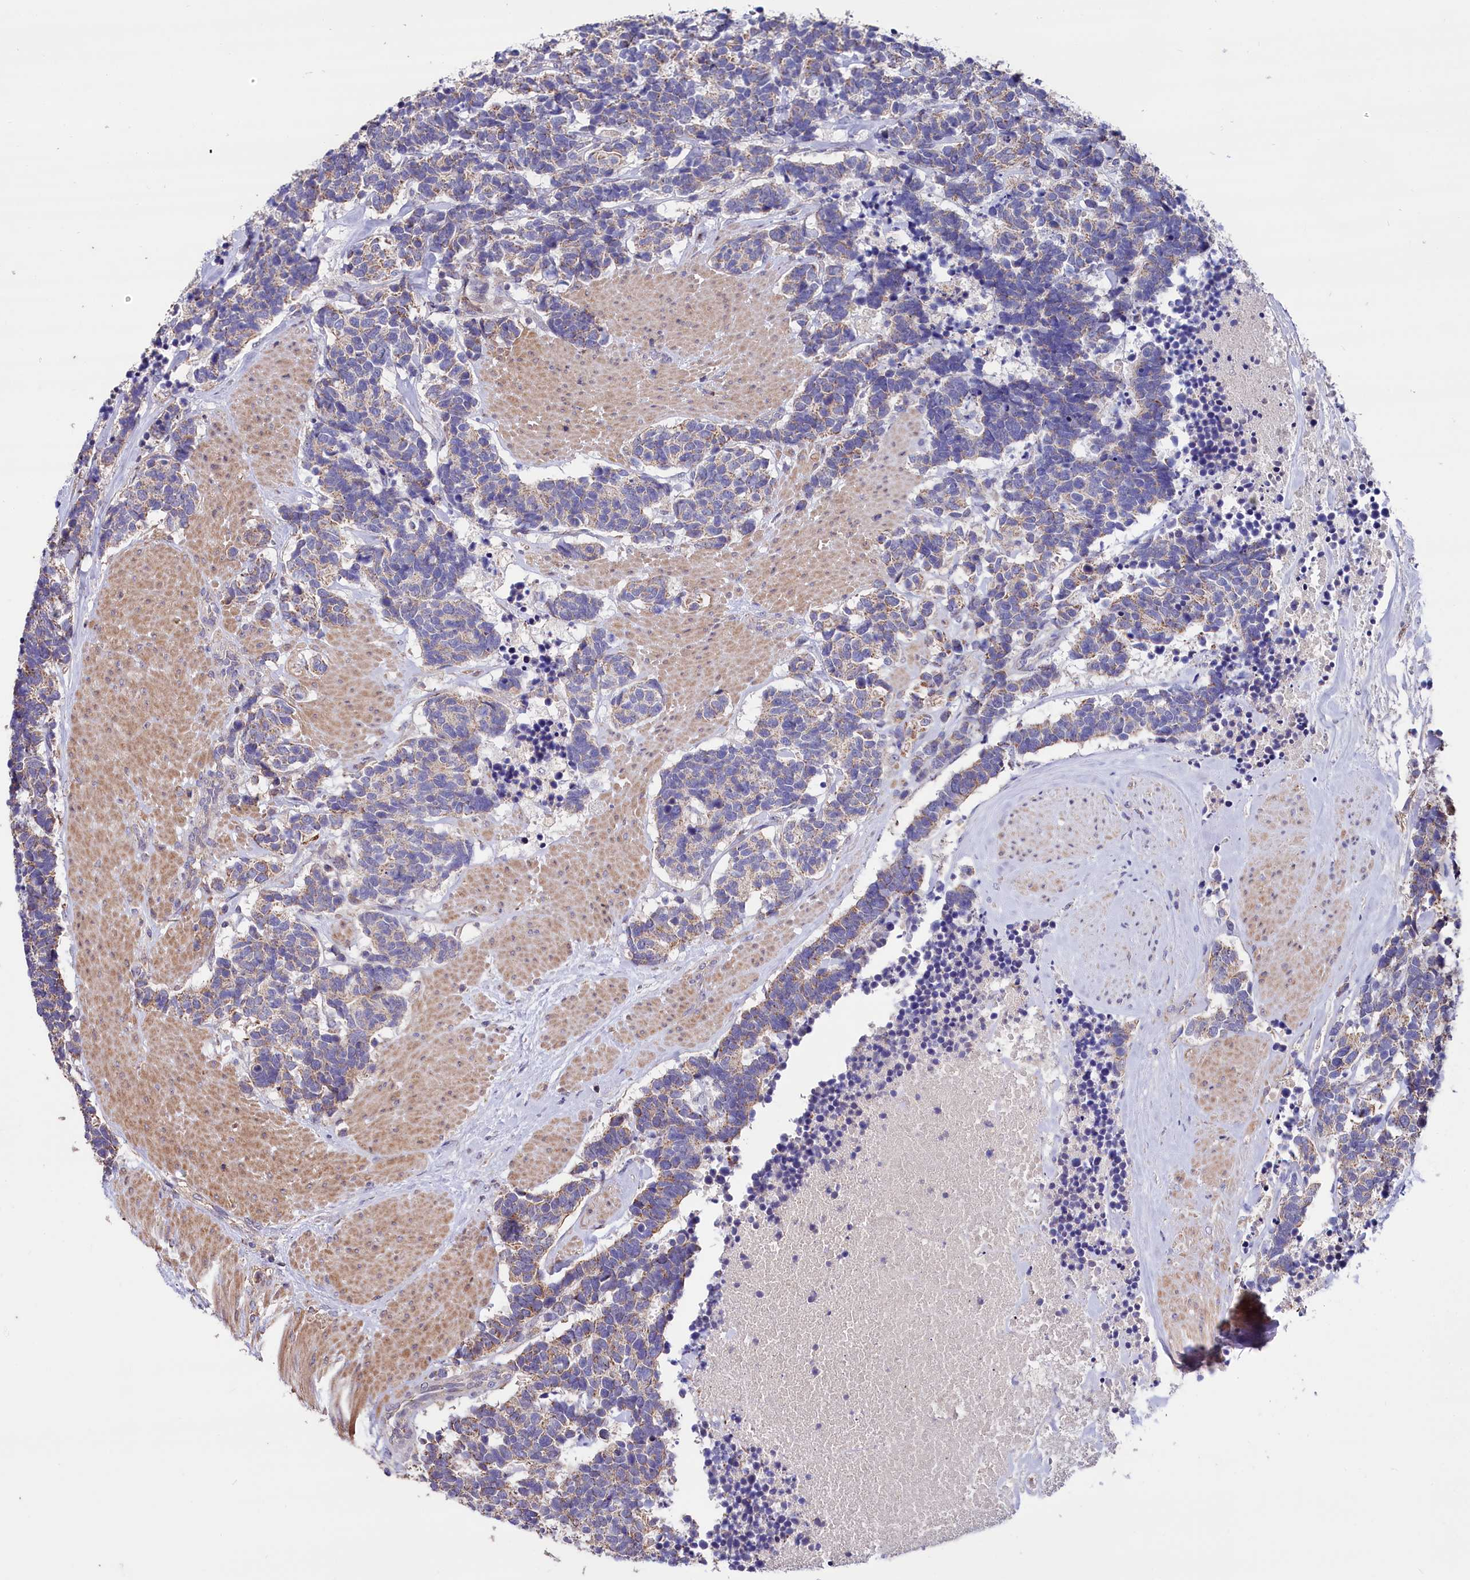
{"staining": {"intensity": "weak", "quantity": "25%-75%", "location": "cytoplasmic/membranous"}, "tissue": "carcinoid", "cell_type": "Tumor cells", "image_type": "cancer", "snomed": [{"axis": "morphology", "description": "Carcinoma, NOS"}, {"axis": "morphology", "description": "Carcinoid, malignant, NOS"}, {"axis": "topography", "description": "Urinary bladder"}], "caption": "This is a photomicrograph of immunohistochemistry staining of carcinoid, which shows weak staining in the cytoplasmic/membranous of tumor cells.", "gene": "RPUSD3", "patient": {"sex": "male", "age": 57}}